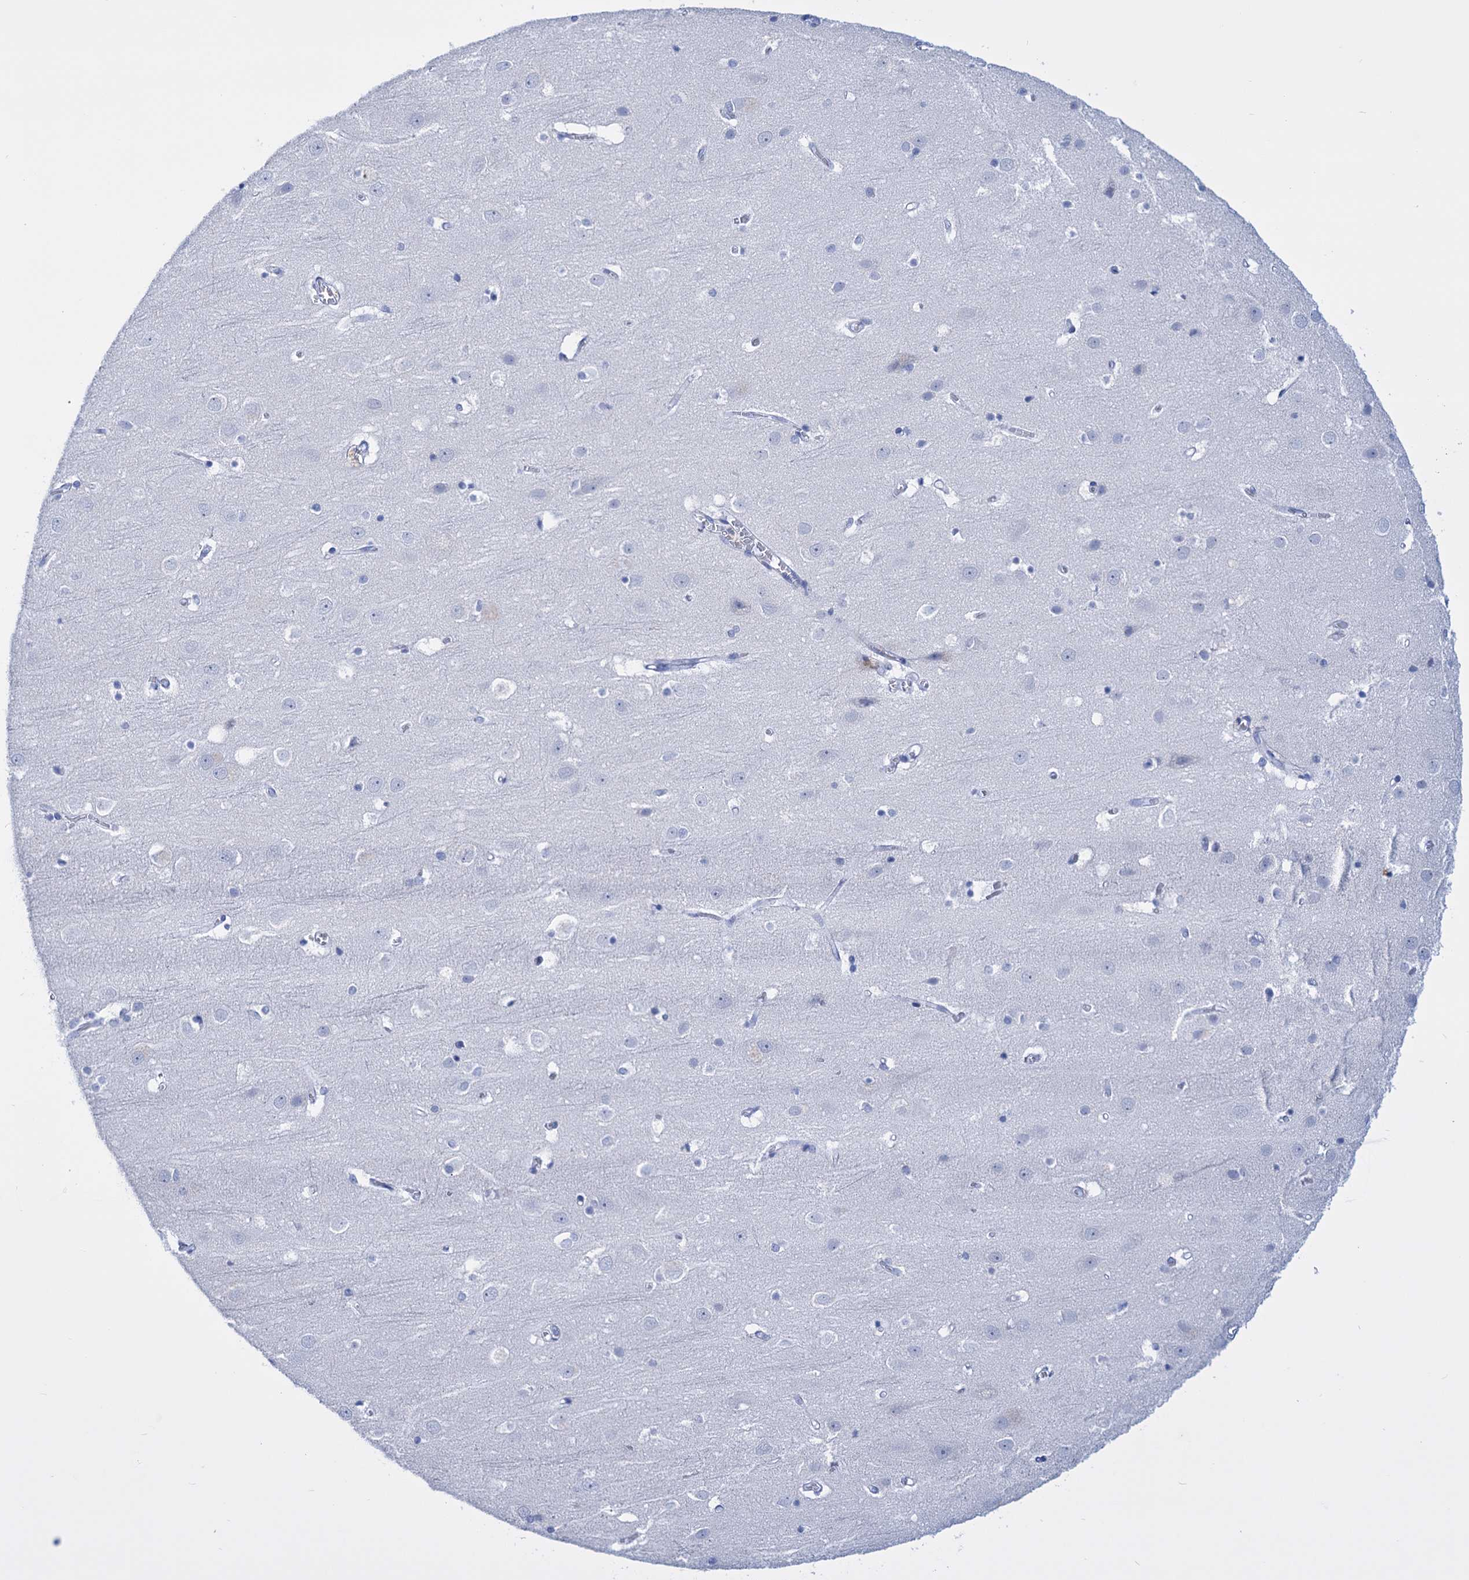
{"staining": {"intensity": "negative", "quantity": "none", "location": "none"}, "tissue": "cerebral cortex", "cell_type": "Endothelial cells", "image_type": "normal", "snomed": [{"axis": "morphology", "description": "Normal tissue, NOS"}, {"axis": "topography", "description": "Cerebral cortex"}], "caption": "This is a histopathology image of IHC staining of unremarkable cerebral cortex, which shows no positivity in endothelial cells. (Stains: DAB (3,3'-diaminobenzidine) immunohistochemistry with hematoxylin counter stain, Microscopy: brightfield microscopy at high magnification).", "gene": "FBXW12", "patient": {"sex": "male", "age": 54}}